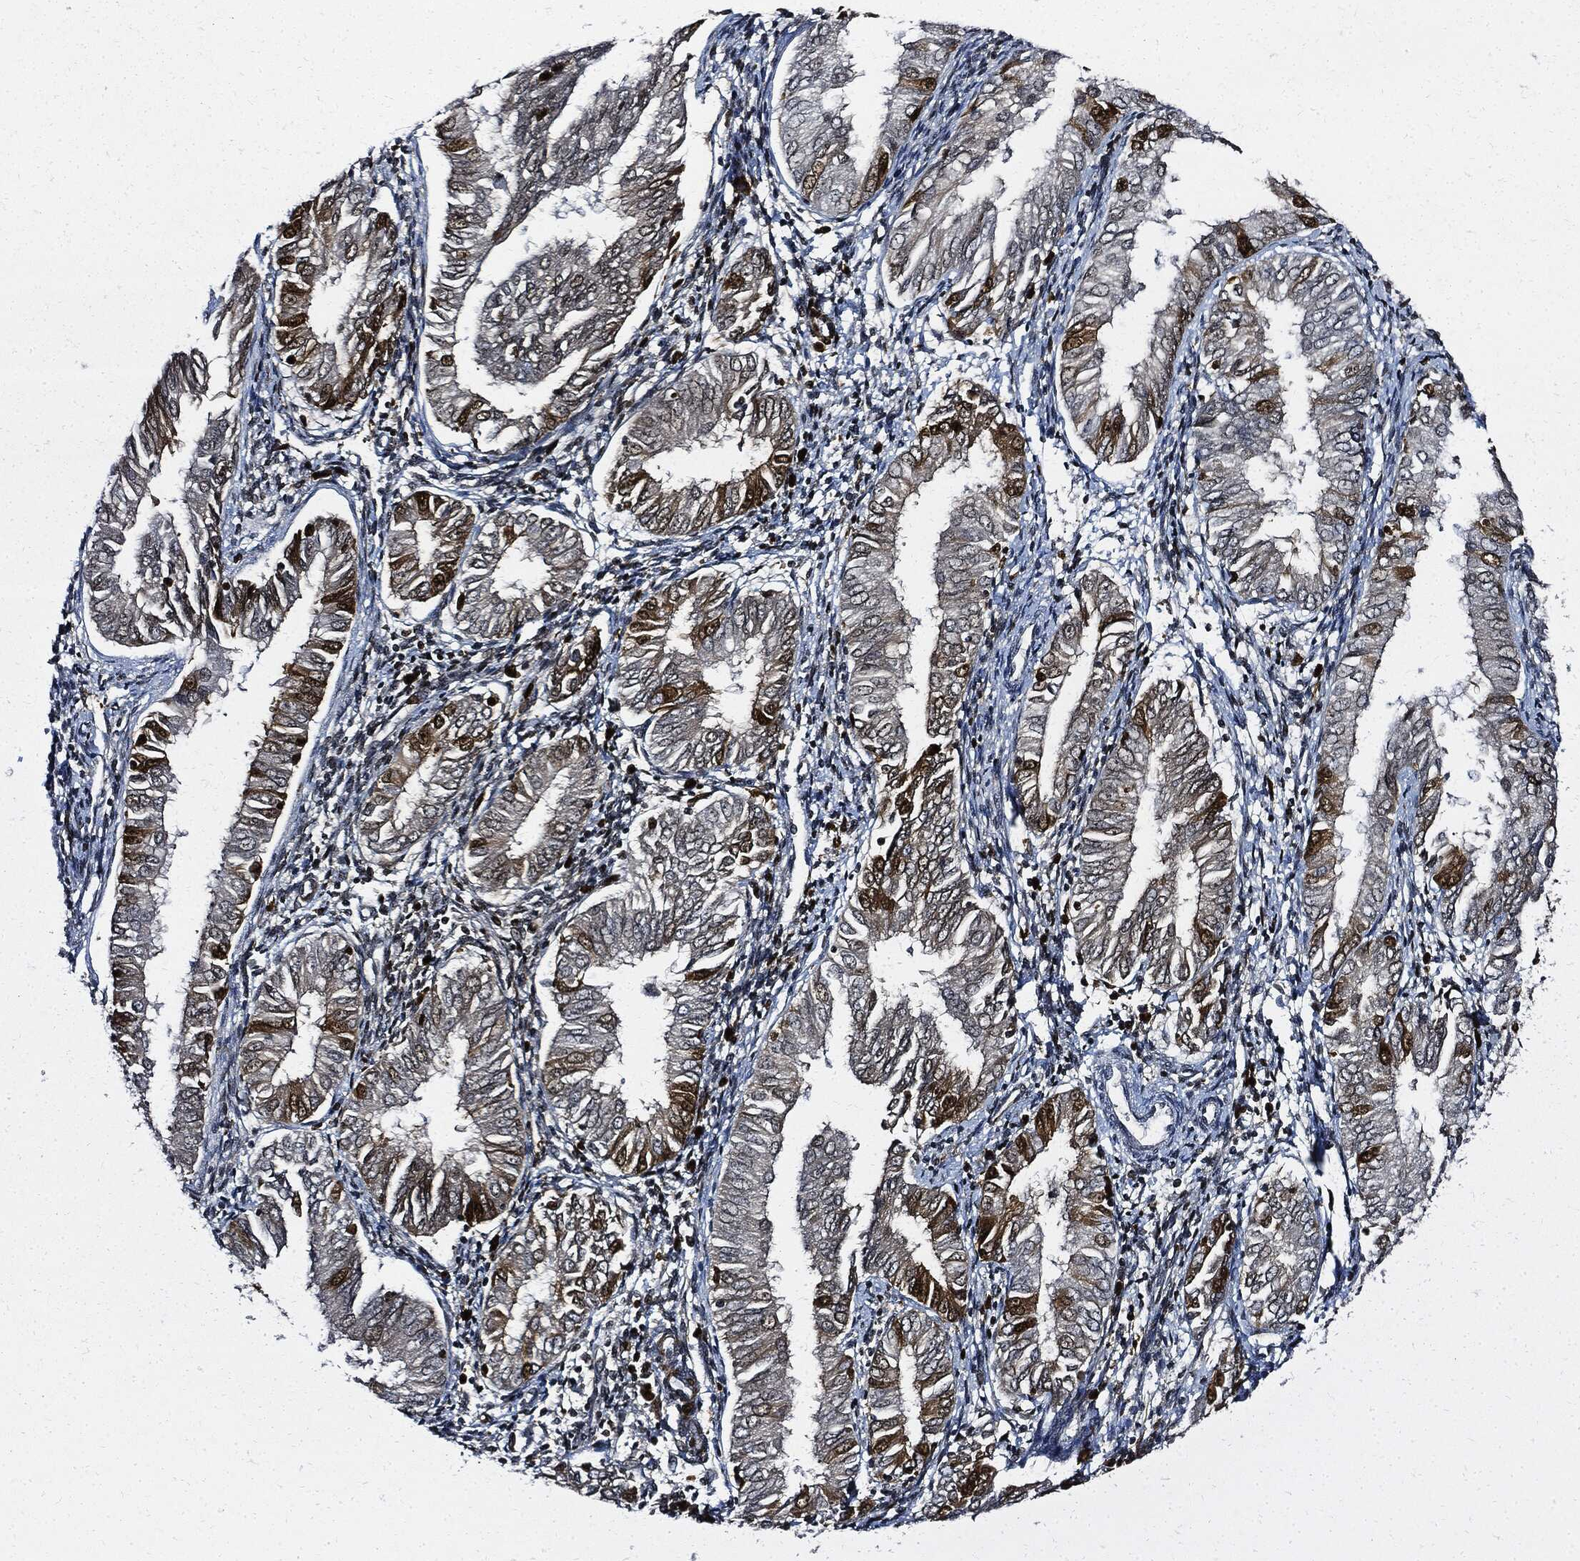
{"staining": {"intensity": "moderate", "quantity": "<25%", "location": "cytoplasmic/membranous"}, "tissue": "endometrial cancer", "cell_type": "Tumor cells", "image_type": "cancer", "snomed": [{"axis": "morphology", "description": "Adenocarcinoma, NOS"}, {"axis": "topography", "description": "Endometrium"}], "caption": "Moderate cytoplasmic/membranous expression for a protein is identified in about <25% of tumor cells of endometrial adenocarcinoma using immunohistochemistry.", "gene": "PCNA", "patient": {"sex": "female", "age": 53}}